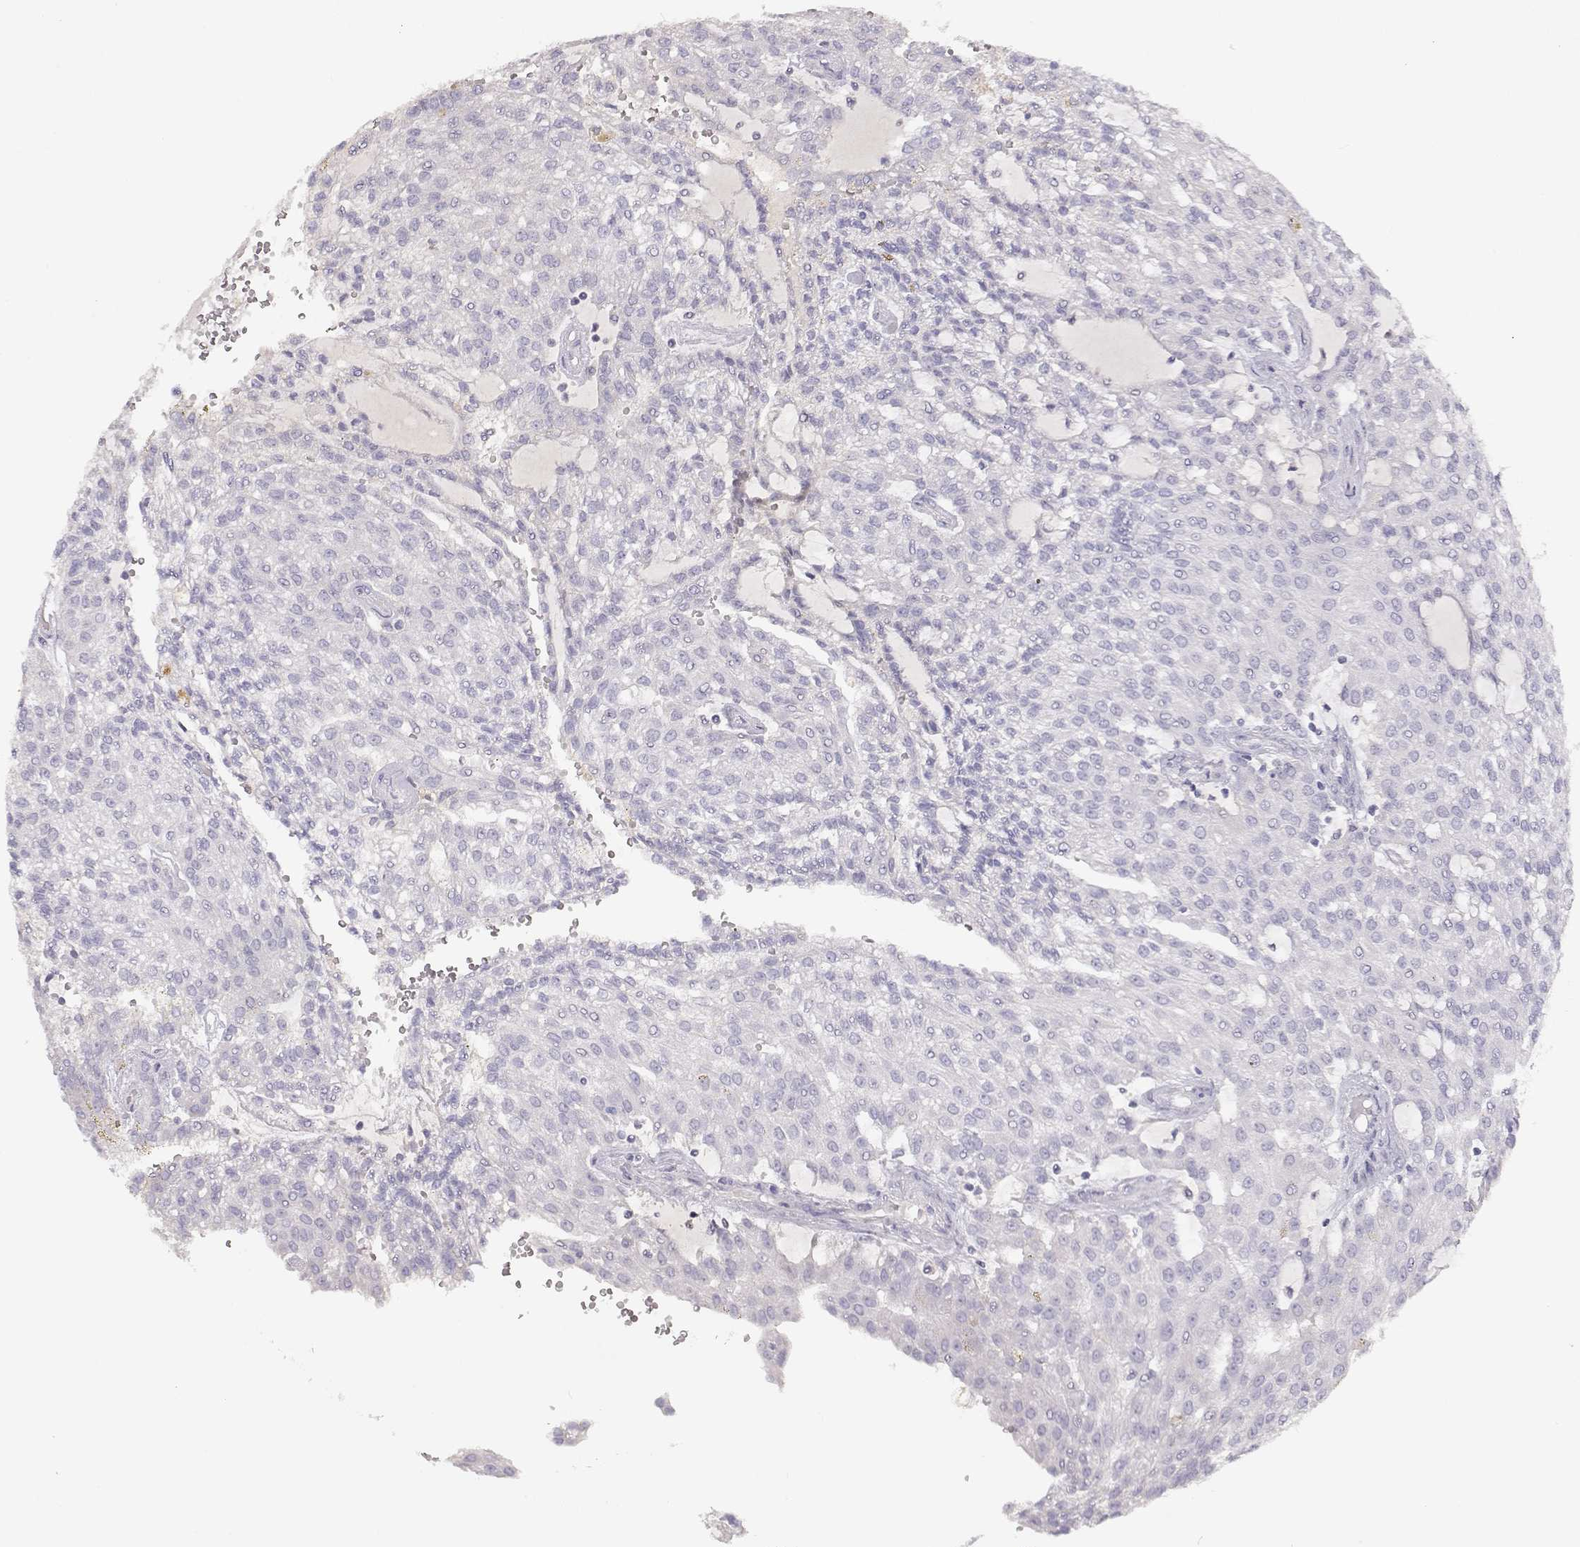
{"staining": {"intensity": "negative", "quantity": "none", "location": "none"}, "tissue": "renal cancer", "cell_type": "Tumor cells", "image_type": "cancer", "snomed": [{"axis": "morphology", "description": "Adenocarcinoma, NOS"}, {"axis": "topography", "description": "Kidney"}], "caption": "This is a image of IHC staining of renal cancer (adenocarcinoma), which shows no positivity in tumor cells.", "gene": "SLCO6A1", "patient": {"sex": "male", "age": 63}}